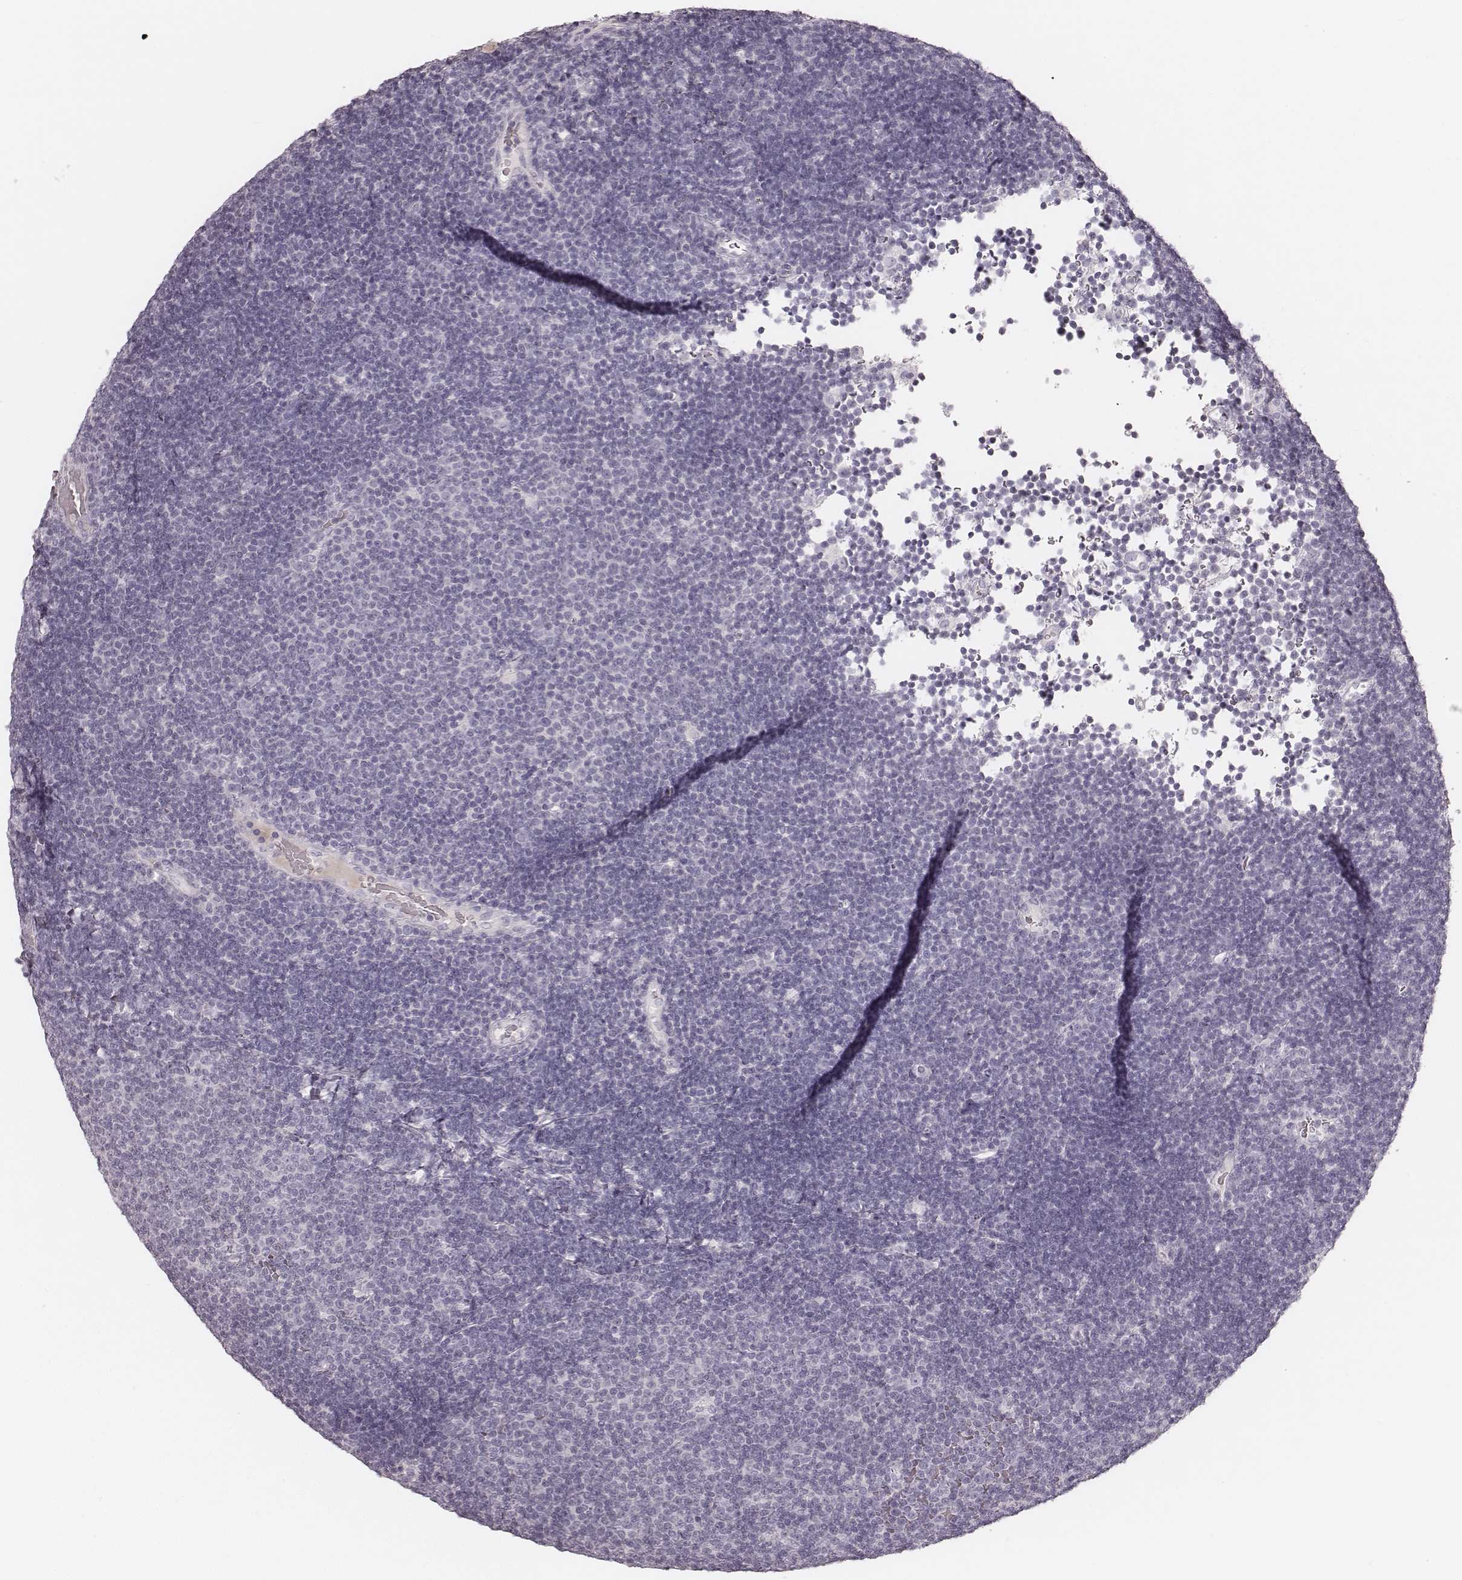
{"staining": {"intensity": "negative", "quantity": "none", "location": "none"}, "tissue": "lymphoma", "cell_type": "Tumor cells", "image_type": "cancer", "snomed": [{"axis": "morphology", "description": "Malignant lymphoma, non-Hodgkin's type, Low grade"}, {"axis": "topography", "description": "Brain"}], "caption": "Immunohistochemistry (IHC) histopathology image of malignant lymphoma, non-Hodgkin's type (low-grade) stained for a protein (brown), which reveals no expression in tumor cells.", "gene": "KRT26", "patient": {"sex": "female", "age": 66}}